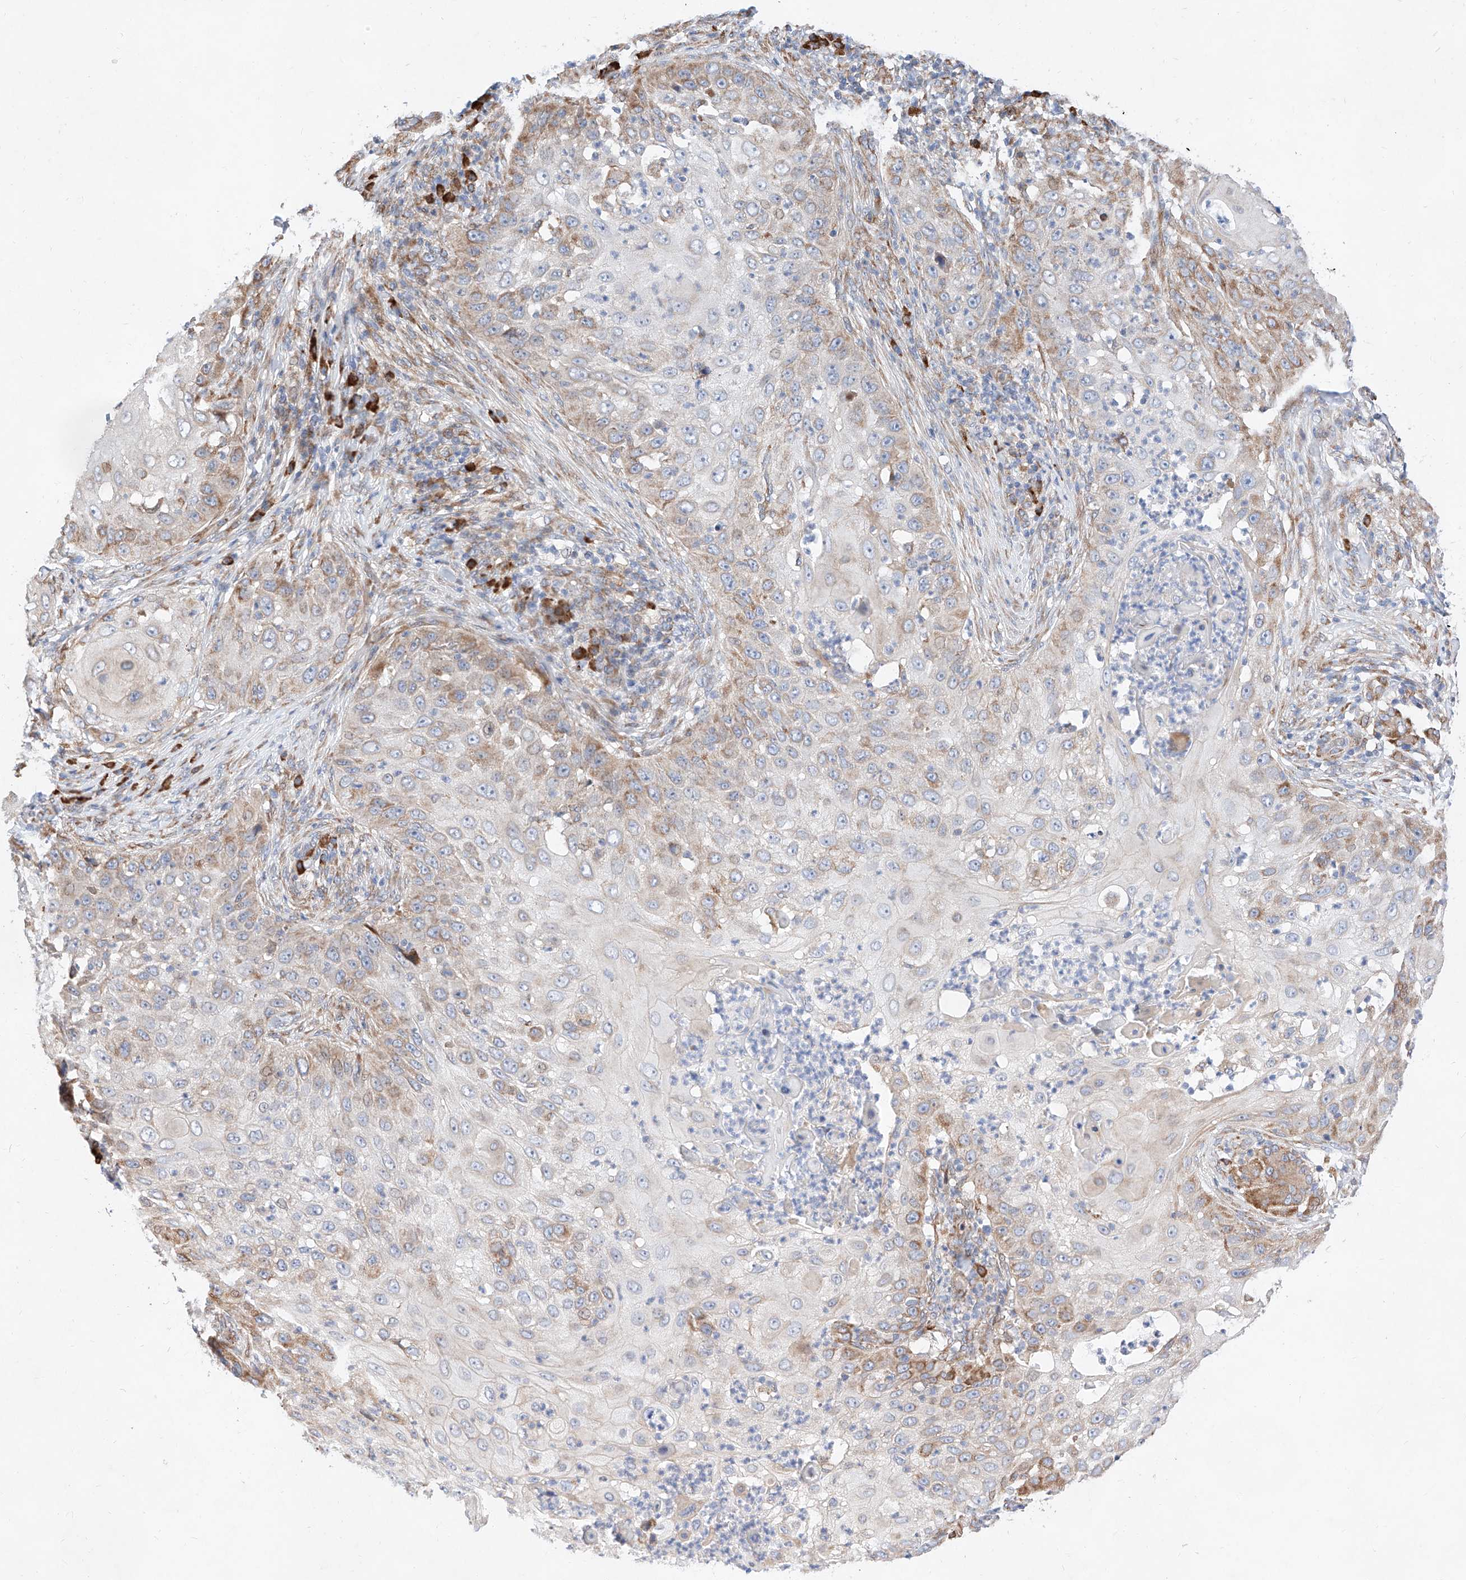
{"staining": {"intensity": "moderate", "quantity": "<25%", "location": "cytoplasmic/membranous"}, "tissue": "skin cancer", "cell_type": "Tumor cells", "image_type": "cancer", "snomed": [{"axis": "morphology", "description": "Squamous cell carcinoma, NOS"}, {"axis": "topography", "description": "Skin"}], "caption": "IHC micrograph of skin squamous cell carcinoma stained for a protein (brown), which shows low levels of moderate cytoplasmic/membranous positivity in about <25% of tumor cells.", "gene": "ATP9B", "patient": {"sex": "female", "age": 44}}